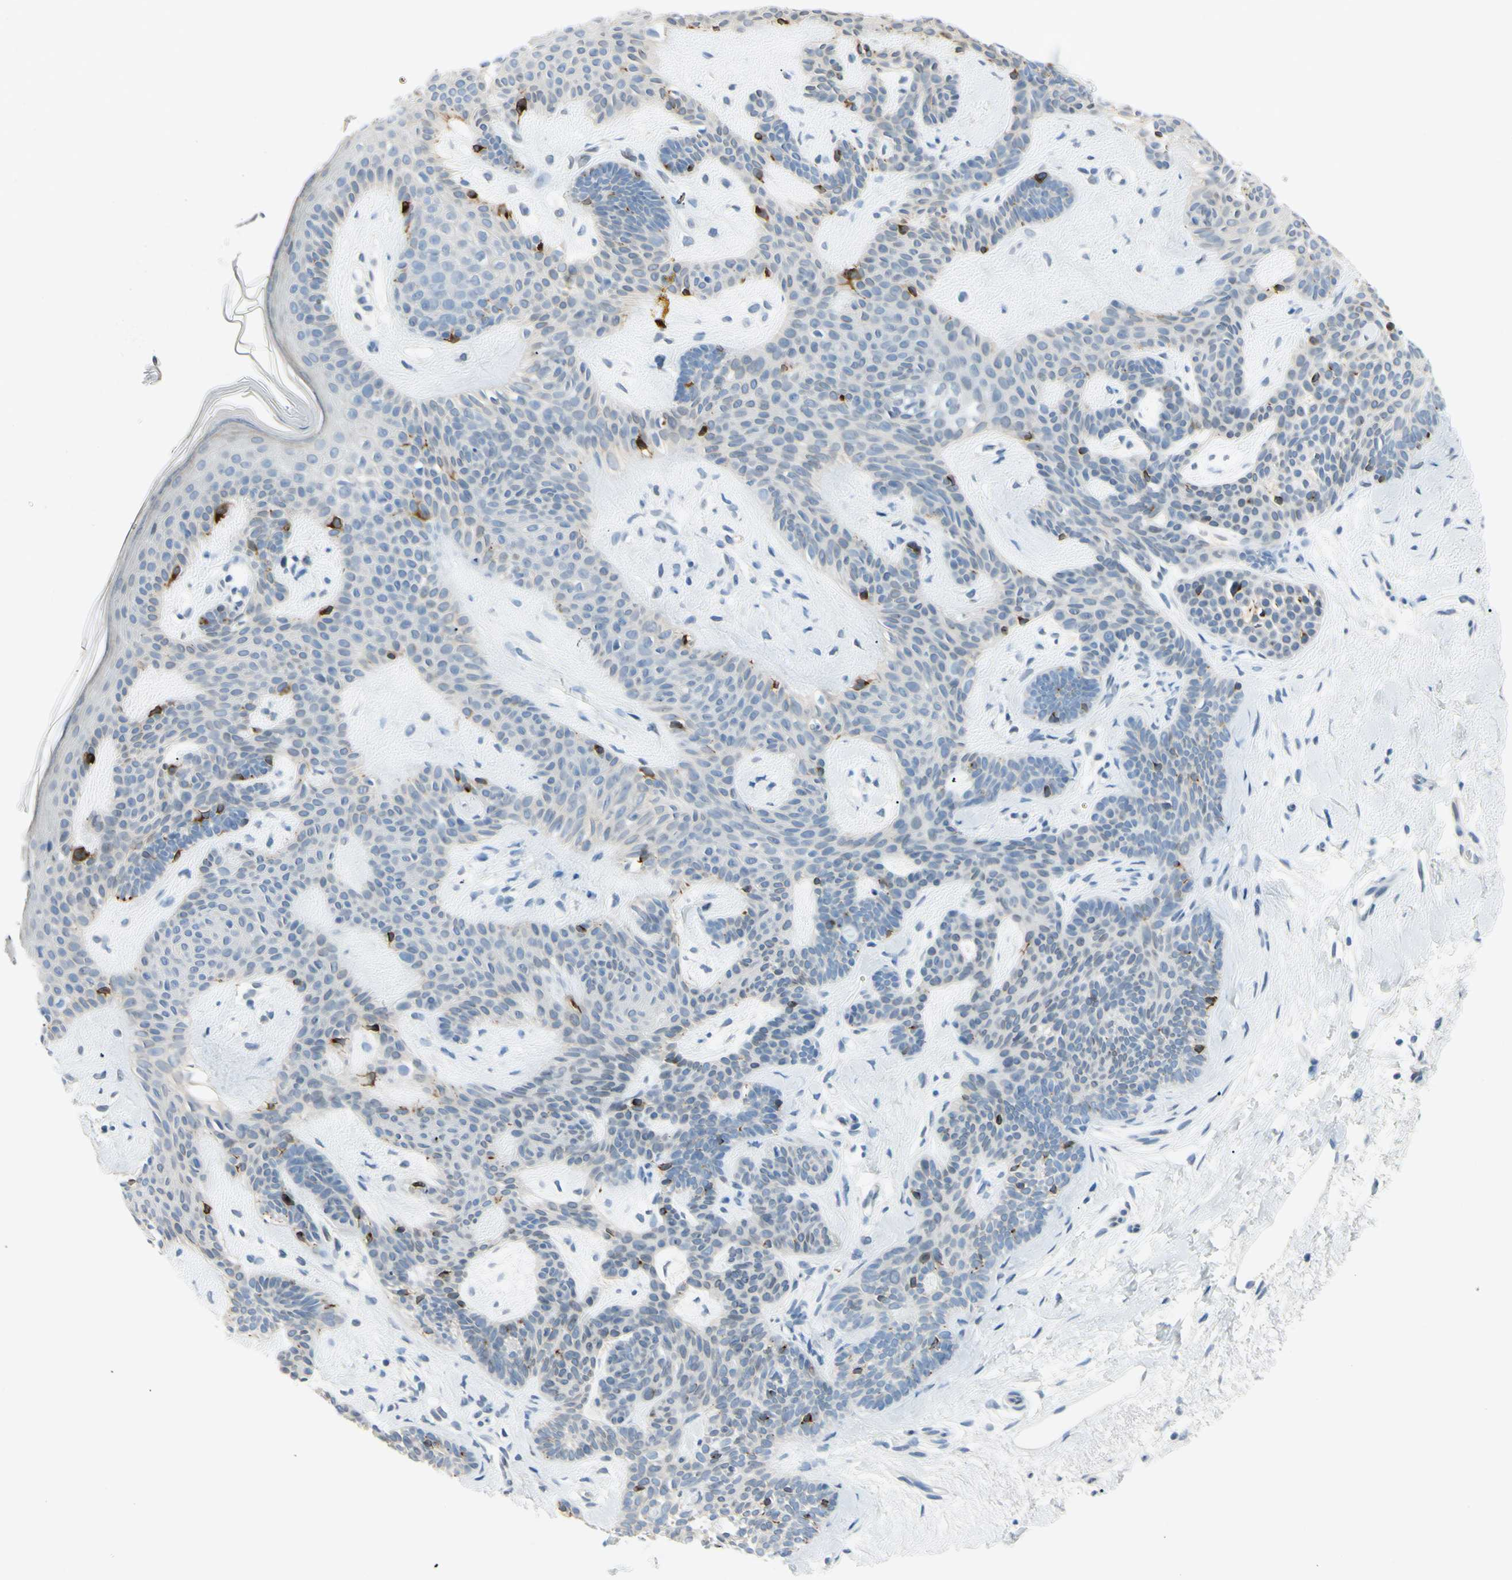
{"staining": {"intensity": "negative", "quantity": "none", "location": "none"}, "tissue": "skin cancer", "cell_type": "Tumor cells", "image_type": "cancer", "snomed": [{"axis": "morphology", "description": "Developmental malformation"}, {"axis": "morphology", "description": "Basal cell carcinoma"}, {"axis": "topography", "description": "Skin"}], "caption": "High power microscopy image of an IHC histopathology image of skin basal cell carcinoma, revealing no significant staining in tumor cells.", "gene": "DCT", "patient": {"sex": "female", "age": 62}}